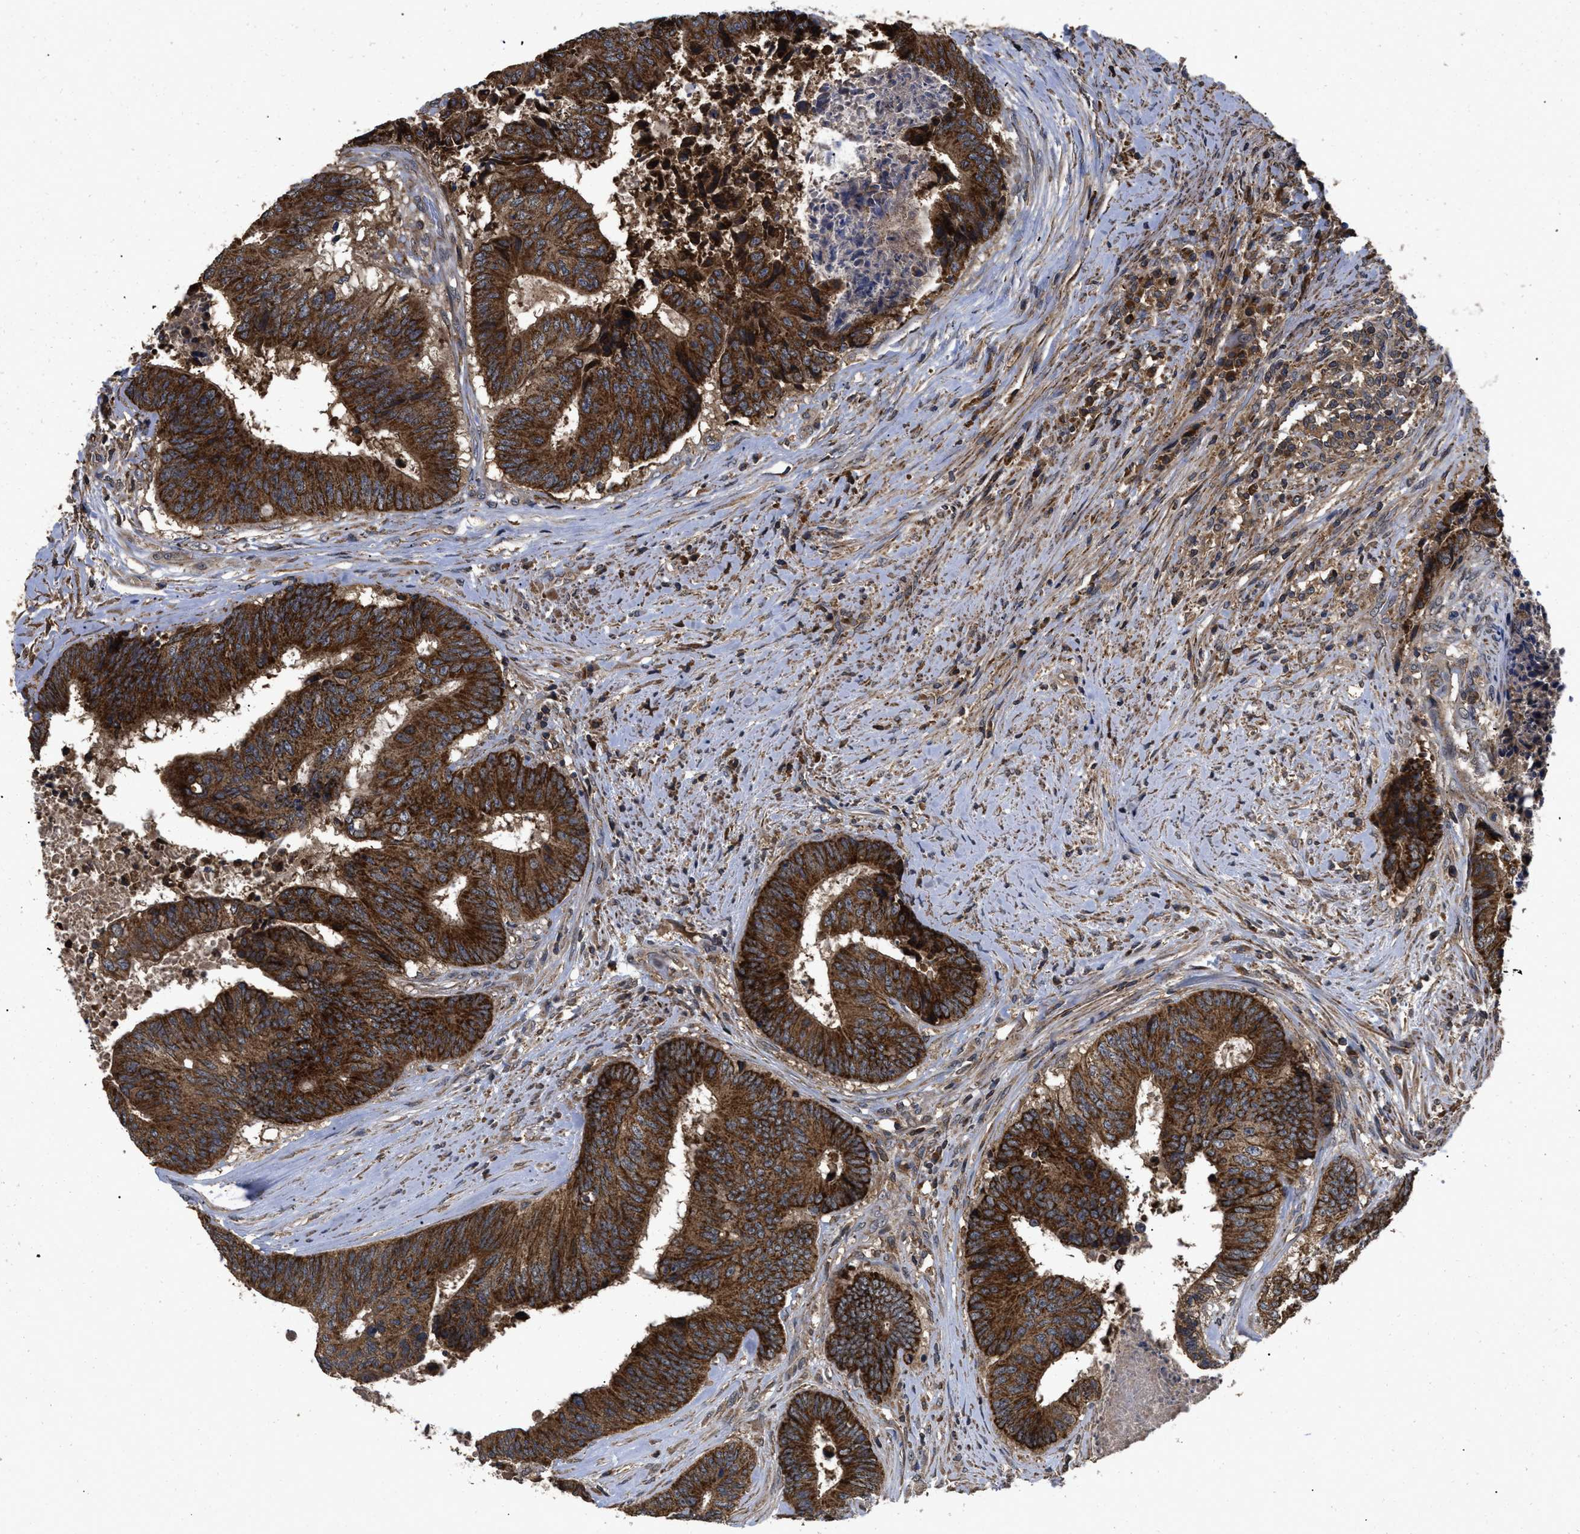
{"staining": {"intensity": "strong", "quantity": ">75%", "location": "cytoplasmic/membranous"}, "tissue": "colorectal cancer", "cell_type": "Tumor cells", "image_type": "cancer", "snomed": [{"axis": "morphology", "description": "Adenocarcinoma, NOS"}, {"axis": "topography", "description": "Rectum"}], "caption": "Immunohistochemistry staining of colorectal adenocarcinoma, which exhibits high levels of strong cytoplasmic/membranous positivity in about >75% of tumor cells indicating strong cytoplasmic/membranous protein expression. The staining was performed using DAB (3,3'-diaminobenzidine) (brown) for protein detection and nuclei were counterstained in hematoxylin (blue).", "gene": "LRRC3", "patient": {"sex": "male", "age": 72}}